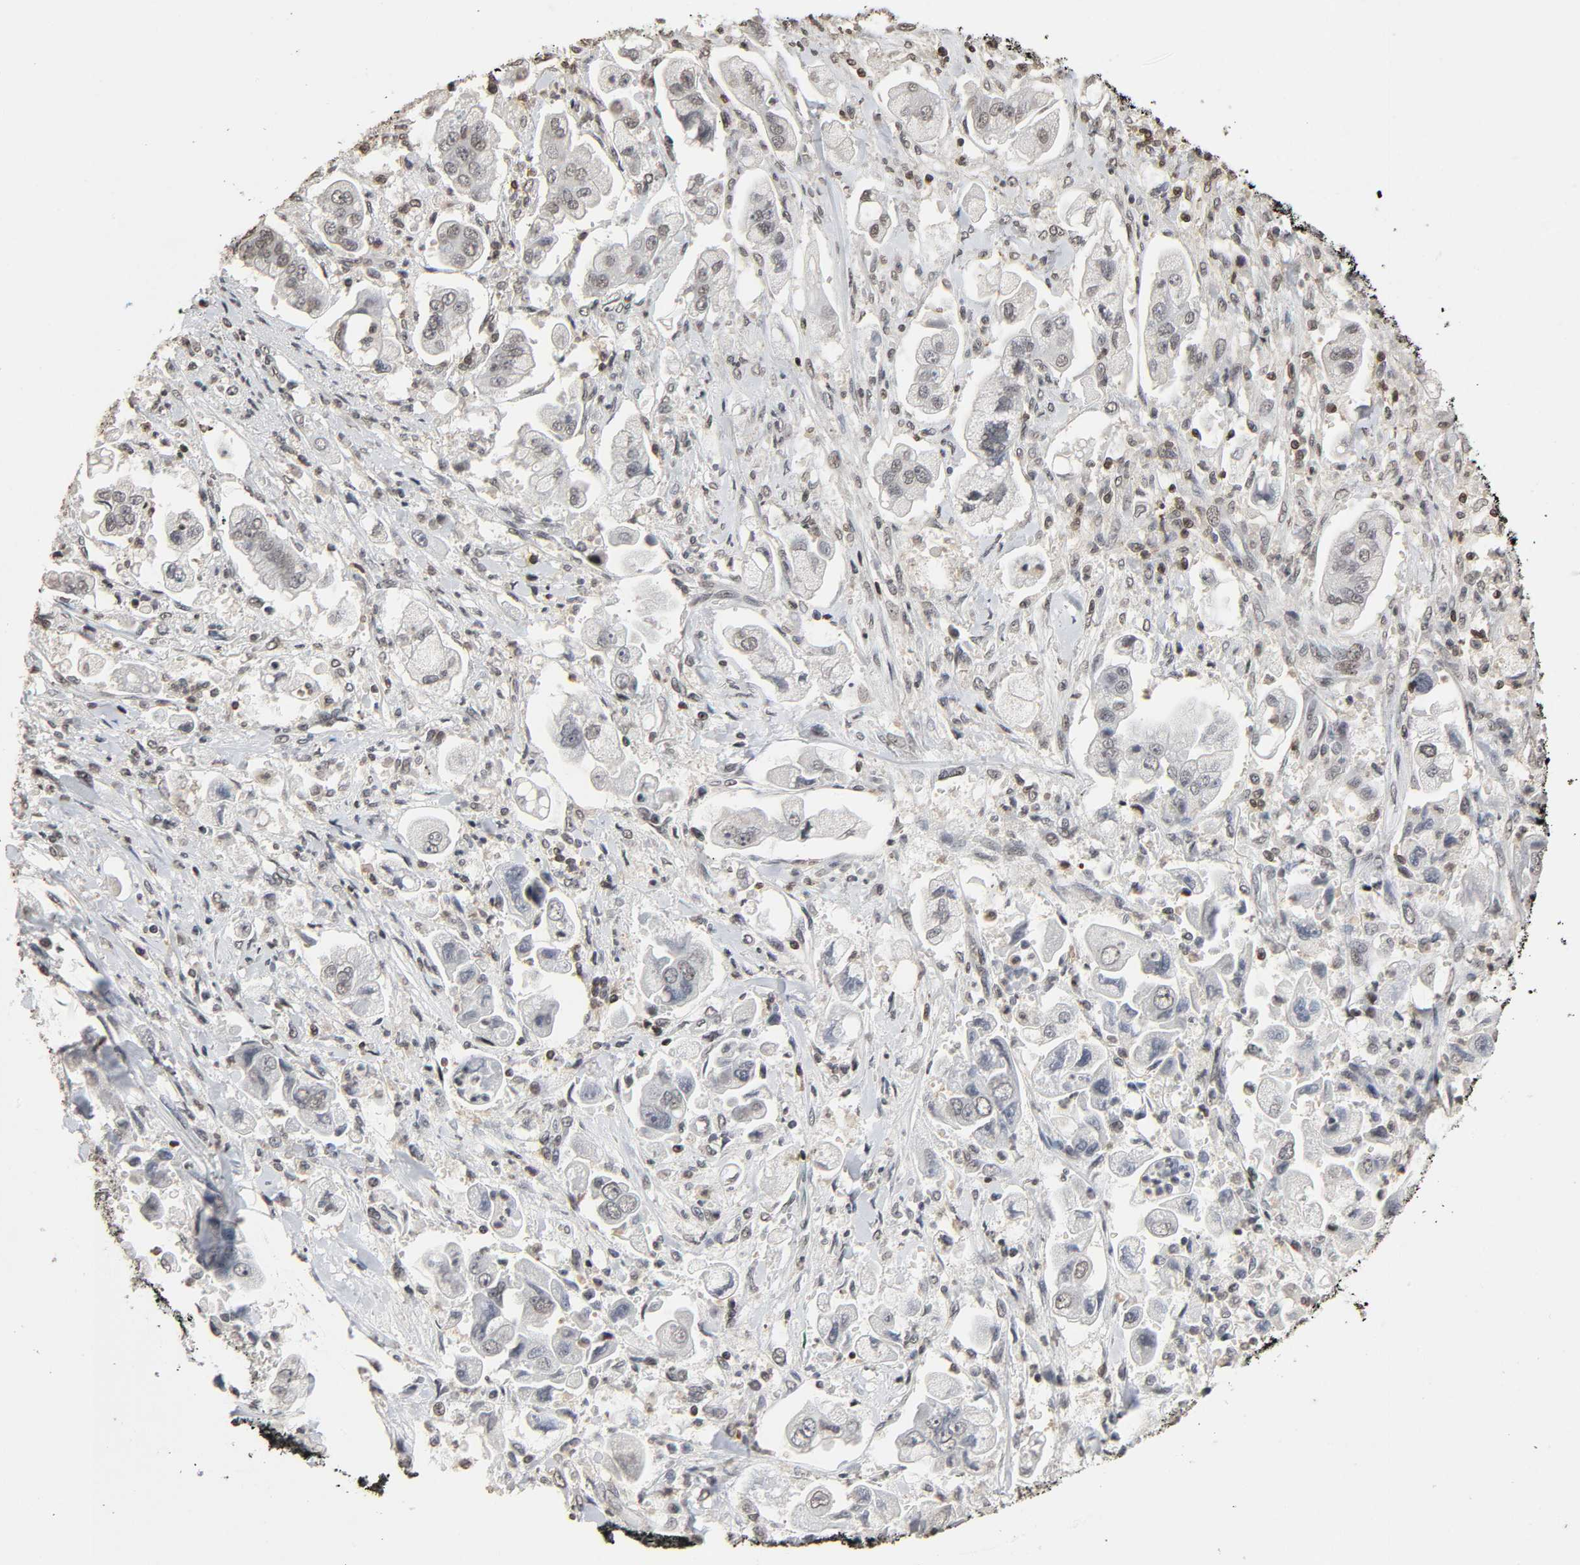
{"staining": {"intensity": "negative", "quantity": "none", "location": "none"}, "tissue": "stomach cancer", "cell_type": "Tumor cells", "image_type": "cancer", "snomed": [{"axis": "morphology", "description": "Adenocarcinoma, NOS"}, {"axis": "topography", "description": "Stomach"}], "caption": "Adenocarcinoma (stomach) stained for a protein using immunohistochemistry (IHC) exhibits no expression tumor cells.", "gene": "STK4", "patient": {"sex": "male", "age": 62}}